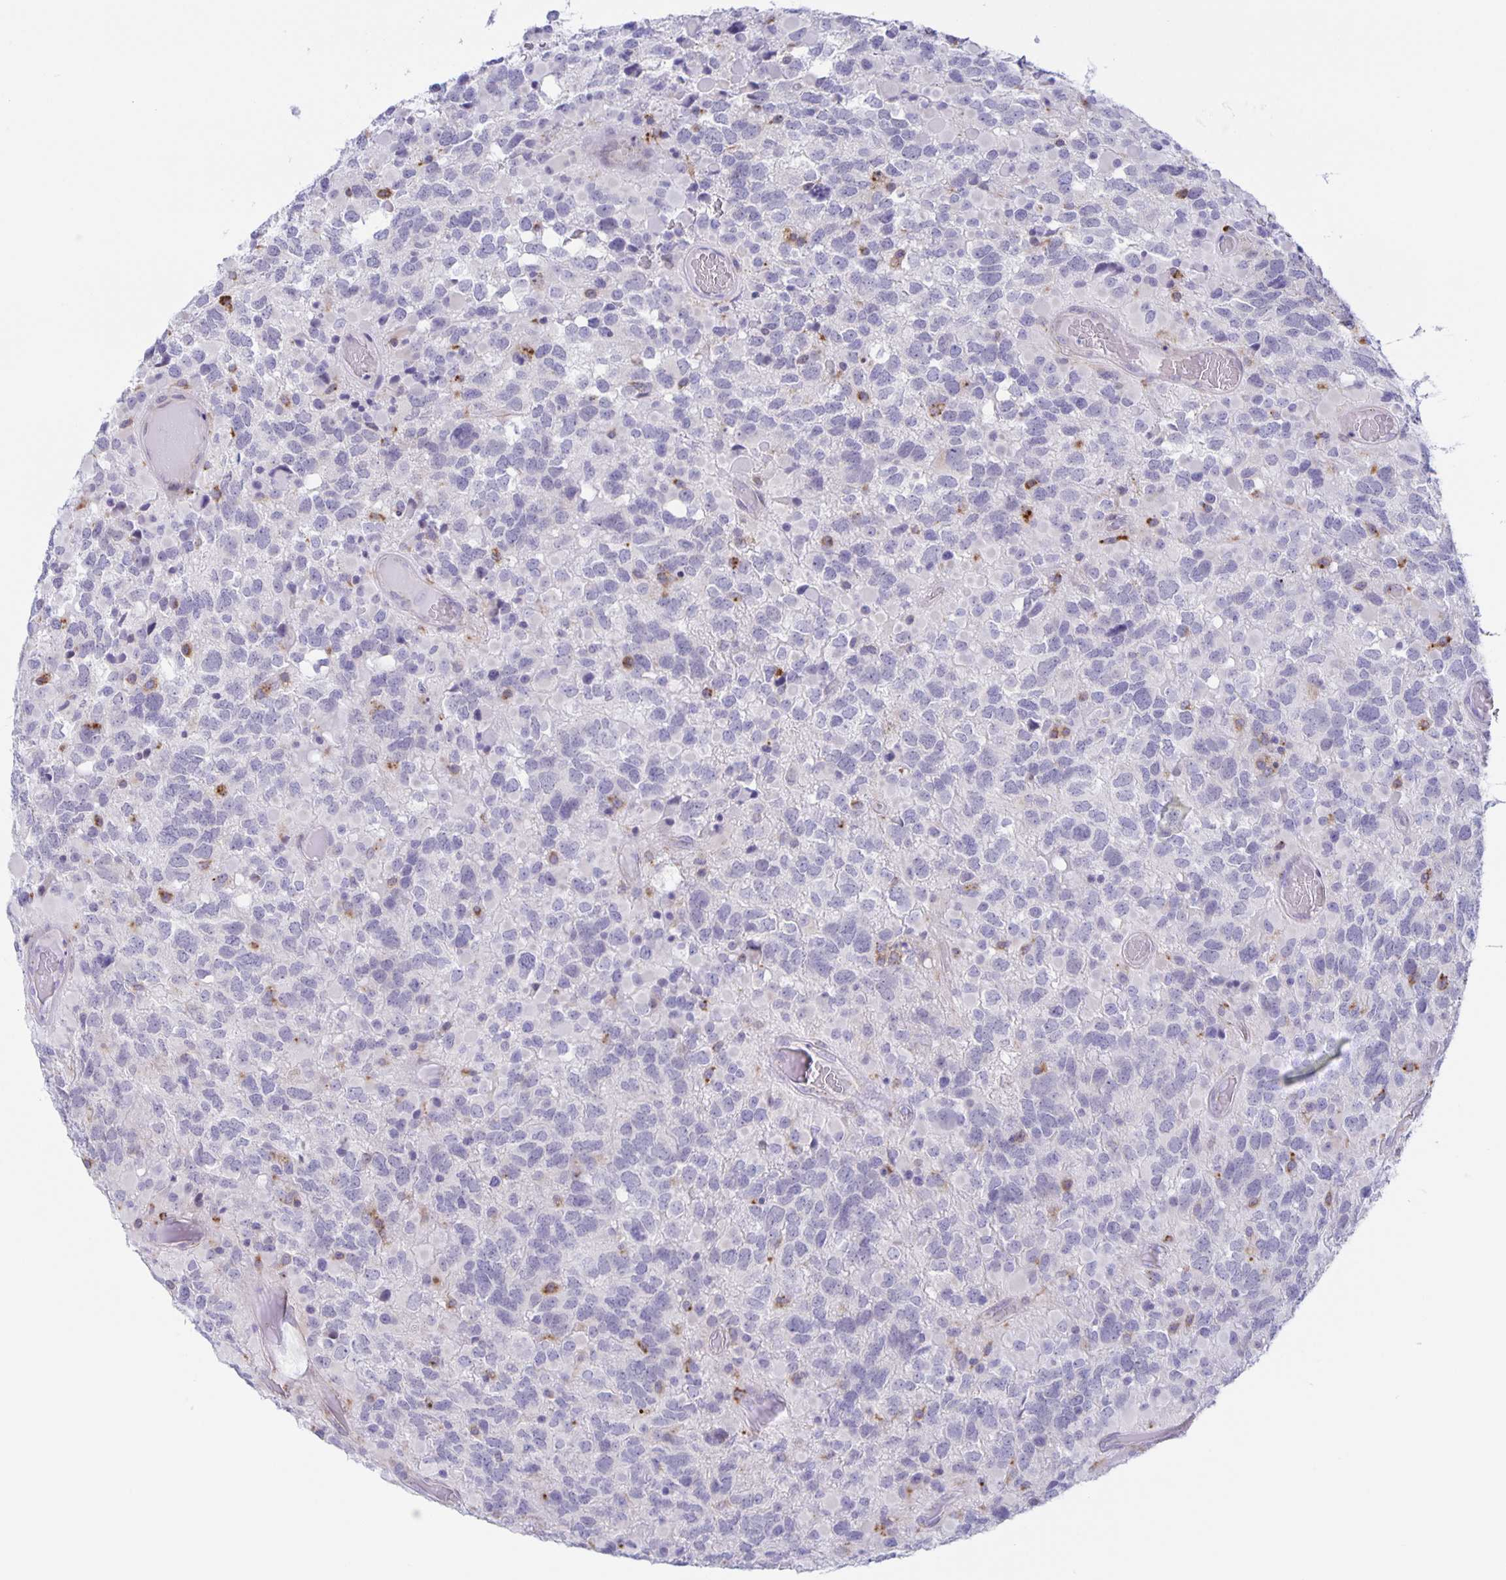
{"staining": {"intensity": "negative", "quantity": "none", "location": "none"}, "tissue": "glioma", "cell_type": "Tumor cells", "image_type": "cancer", "snomed": [{"axis": "morphology", "description": "Glioma, malignant, High grade"}, {"axis": "topography", "description": "Brain"}], "caption": "The histopathology image reveals no staining of tumor cells in malignant glioma (high-grade).", "gene": "LIPA", "patient": {"sex": "female", "age": 40}}